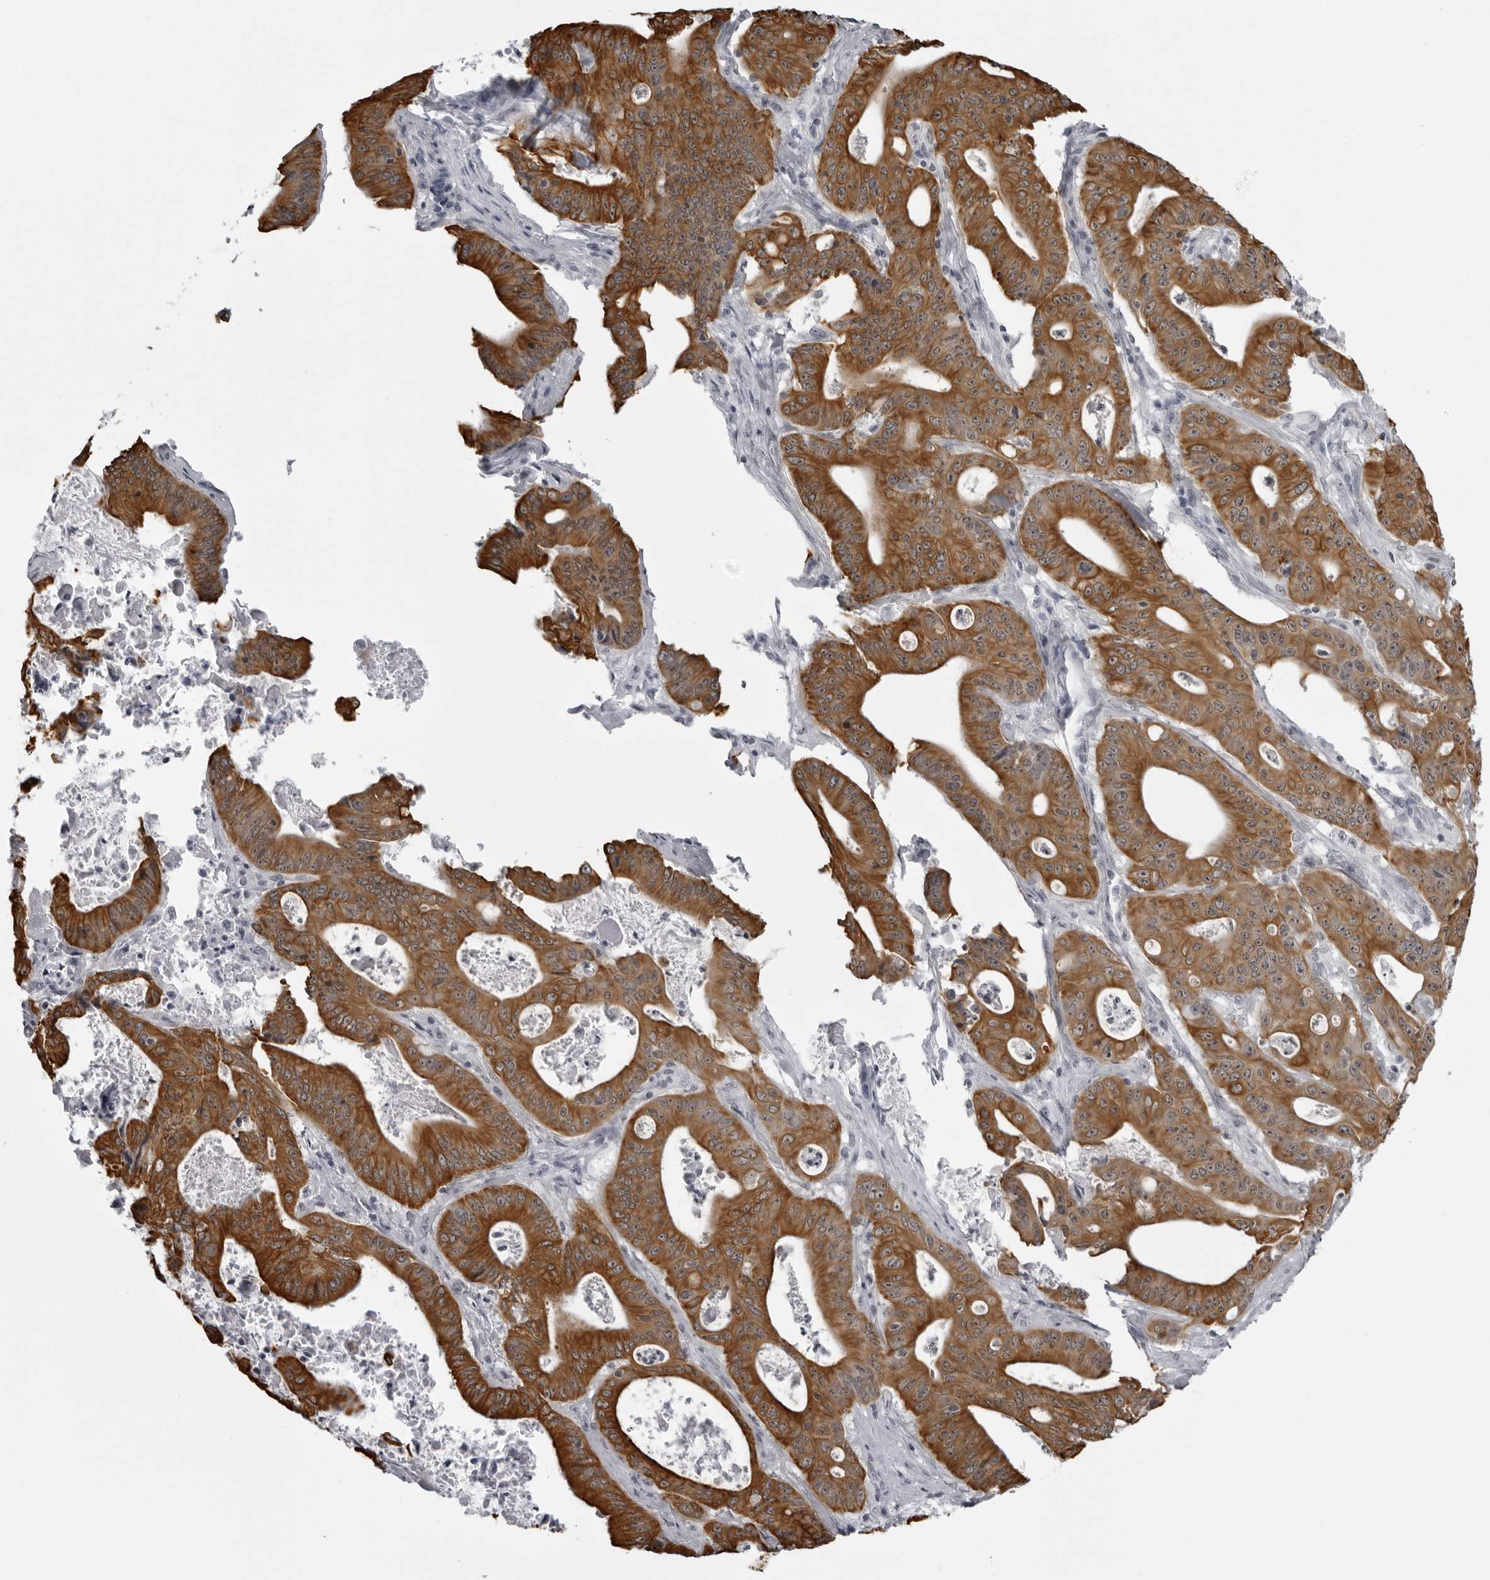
{"staining": {"intensity": "strong", "quantity": ">75%", "location": "cytoplasmic/membranous"}, "tissue": "pancreatic cancer", "cell_type": "Tumor cells", "image_type": "cancer", "snomed": [{"axis": "morphology", "description": "Normal tissue, NOS"}, {"axis": "topography", "description": "Lymph node"}], "caption": "Protein positivity by IHC demonstrates strong cytoplasmic/membranous positivity in approximately >75% of tumor cells in pancreatic cancer.", "gene": "UROD", "patient": {"sex": "male", "age": 62}}